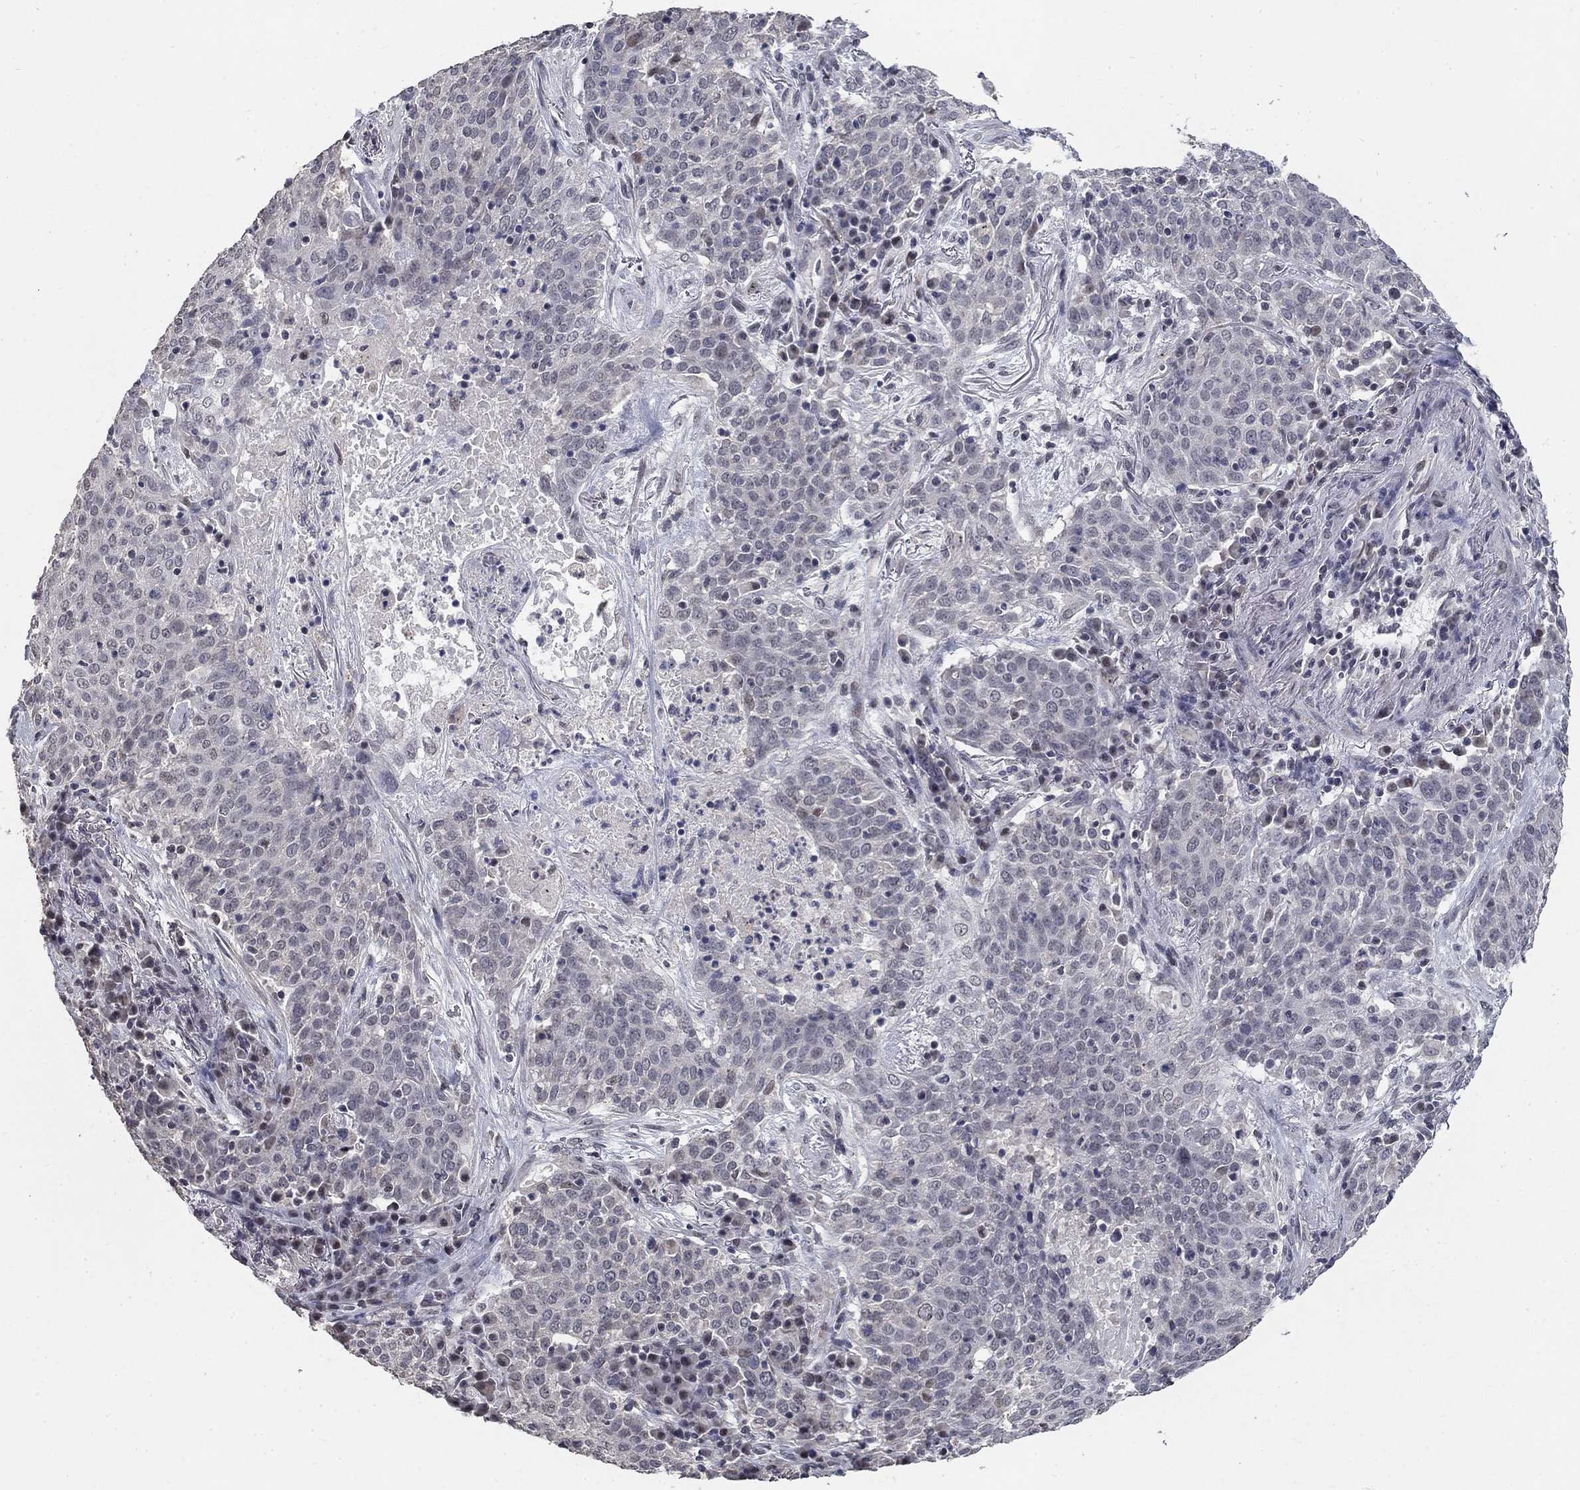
{"staining": {"intensity": "negative", "quantity": "none", "location": "none"}, "tissue": "lung cancer", "cell_type": "Tumor cells", "image_type": "cancer", "snomed": [{"axis": "morphology", "description": "Squamous cell carcinoma, NOS"}, {"axis": "topography", "description": "Lung"}], "caption": "The histopathology image displays no significant positivity in tumor cells of lung cancer. (Brightfield microscopy of DAB immunohistochemistry (IHC) at high magnification).", "gene": "SPATA33", "patient": {"sex": "male", "age": 82}}